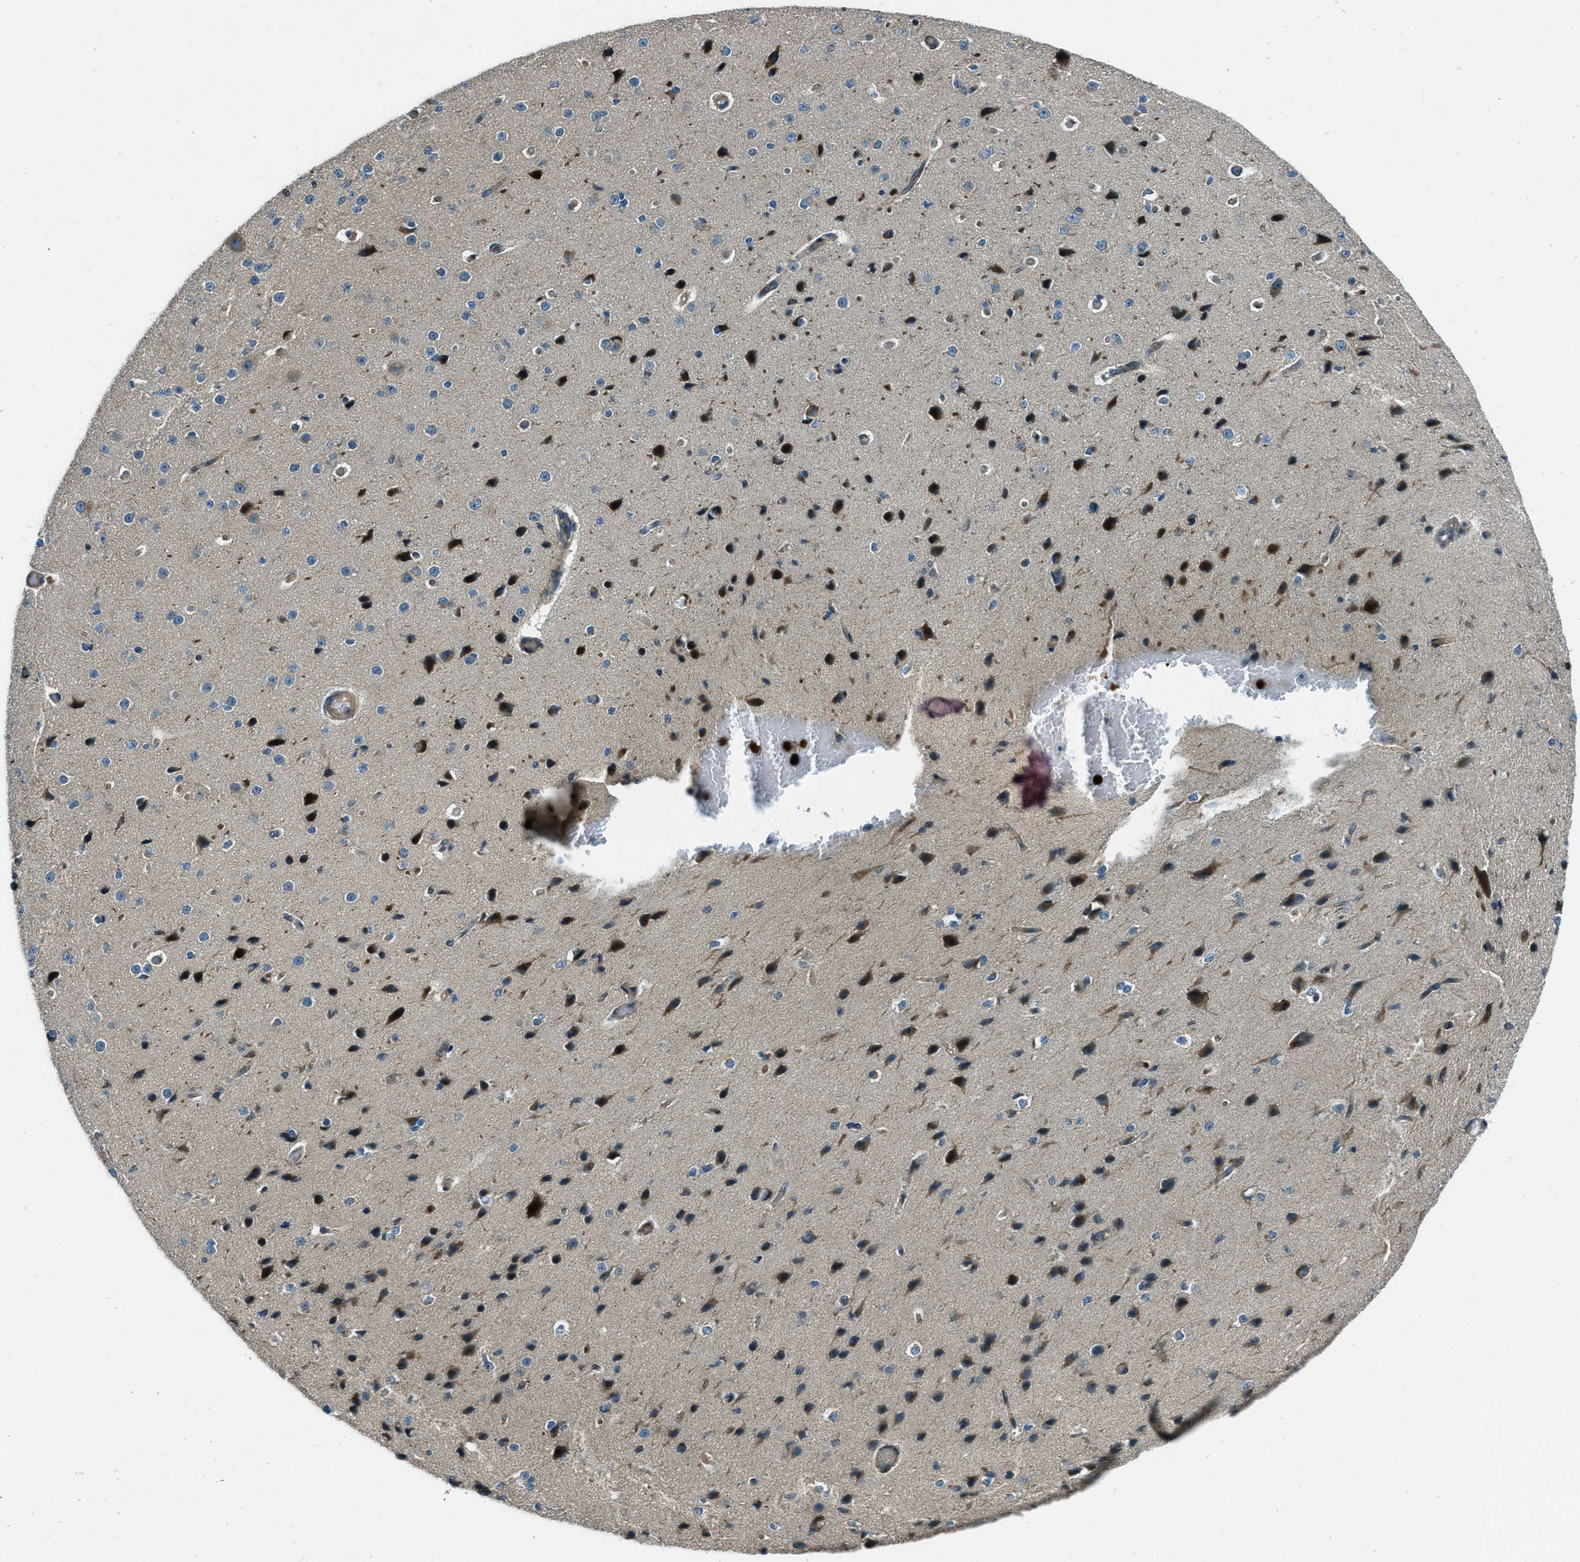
{"staining": {"intensity": "negative", "quantity": "none", "location": "none"}, "tissue": "cerebral cortex", "cell_type": "Endothelial cells", "image_type": "normal", "snomed": [{"axis": "morphology", "description": "Normal tissue, NOS"}, {"axis": "morphology", "description": "Developmental malformation"}, {"axis": "topography", "description": "Cerebral cortex"}], "caption": "A high-resolution photomicrograph shows immunohistochemistry (IHC) staining of benign cerebral cortex, which shows no significant positivity in endothelial cells.", "gene": "FAR1", "patient": {"sex": "female", "age": 30}}